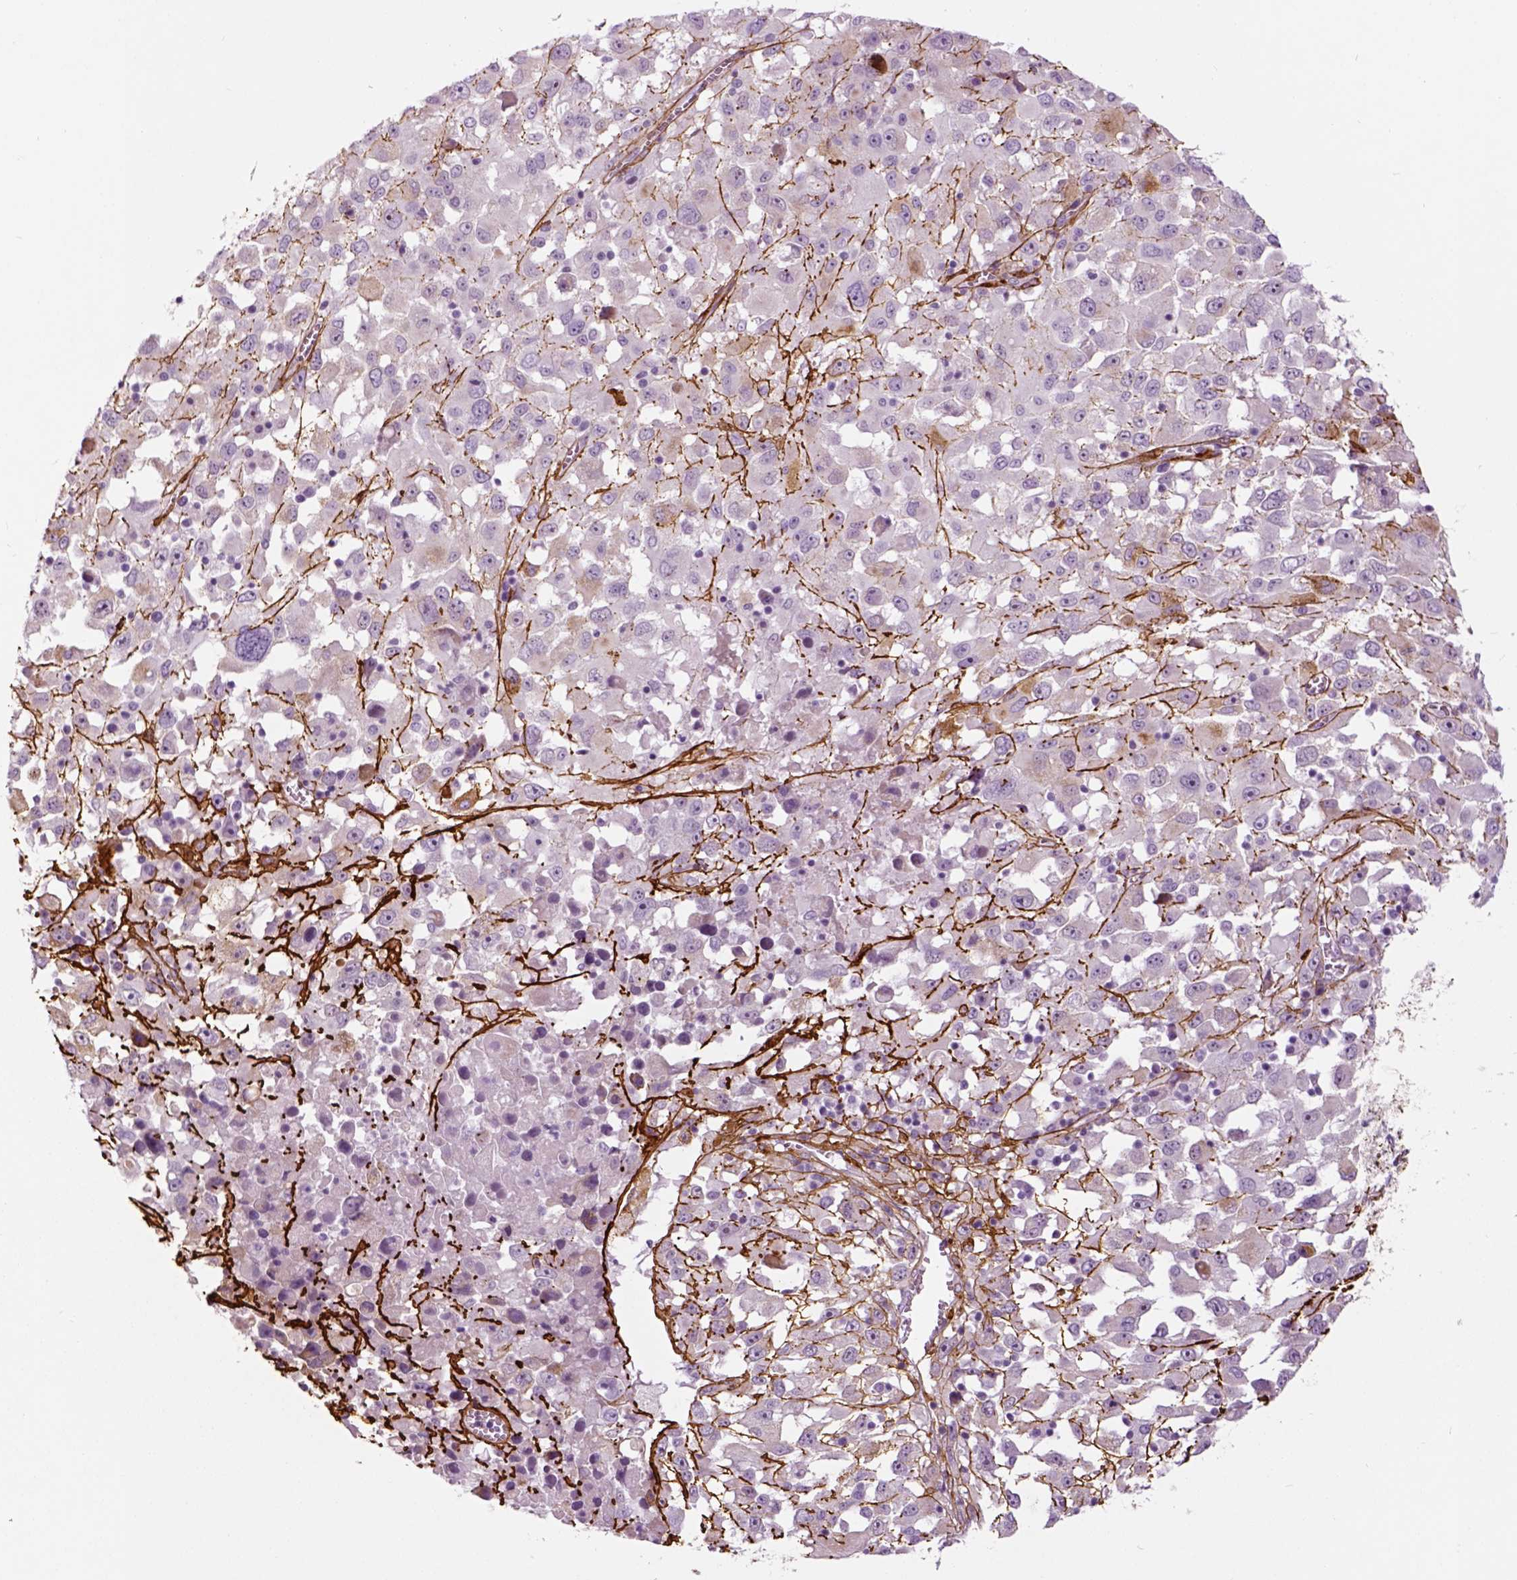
{"staining": {"intensity": "negative", "quantity": "none", "location": "none"}, "tissue": "melanoma", "cell_type": "Tumor cells", "image_type": "cancer", "snomed": [{"axis": "morphology", "description": "Malignant melanoma, Metastatic site"}, {"axis": "topography", "description": "Soft tissue"}], "caption": "A micrograph of human melanoma is negative for staining in tumor cells. Nuclei are stained in blue.", "gene": "COL6A2", "patient": {"sex": "male", "age": 50}}